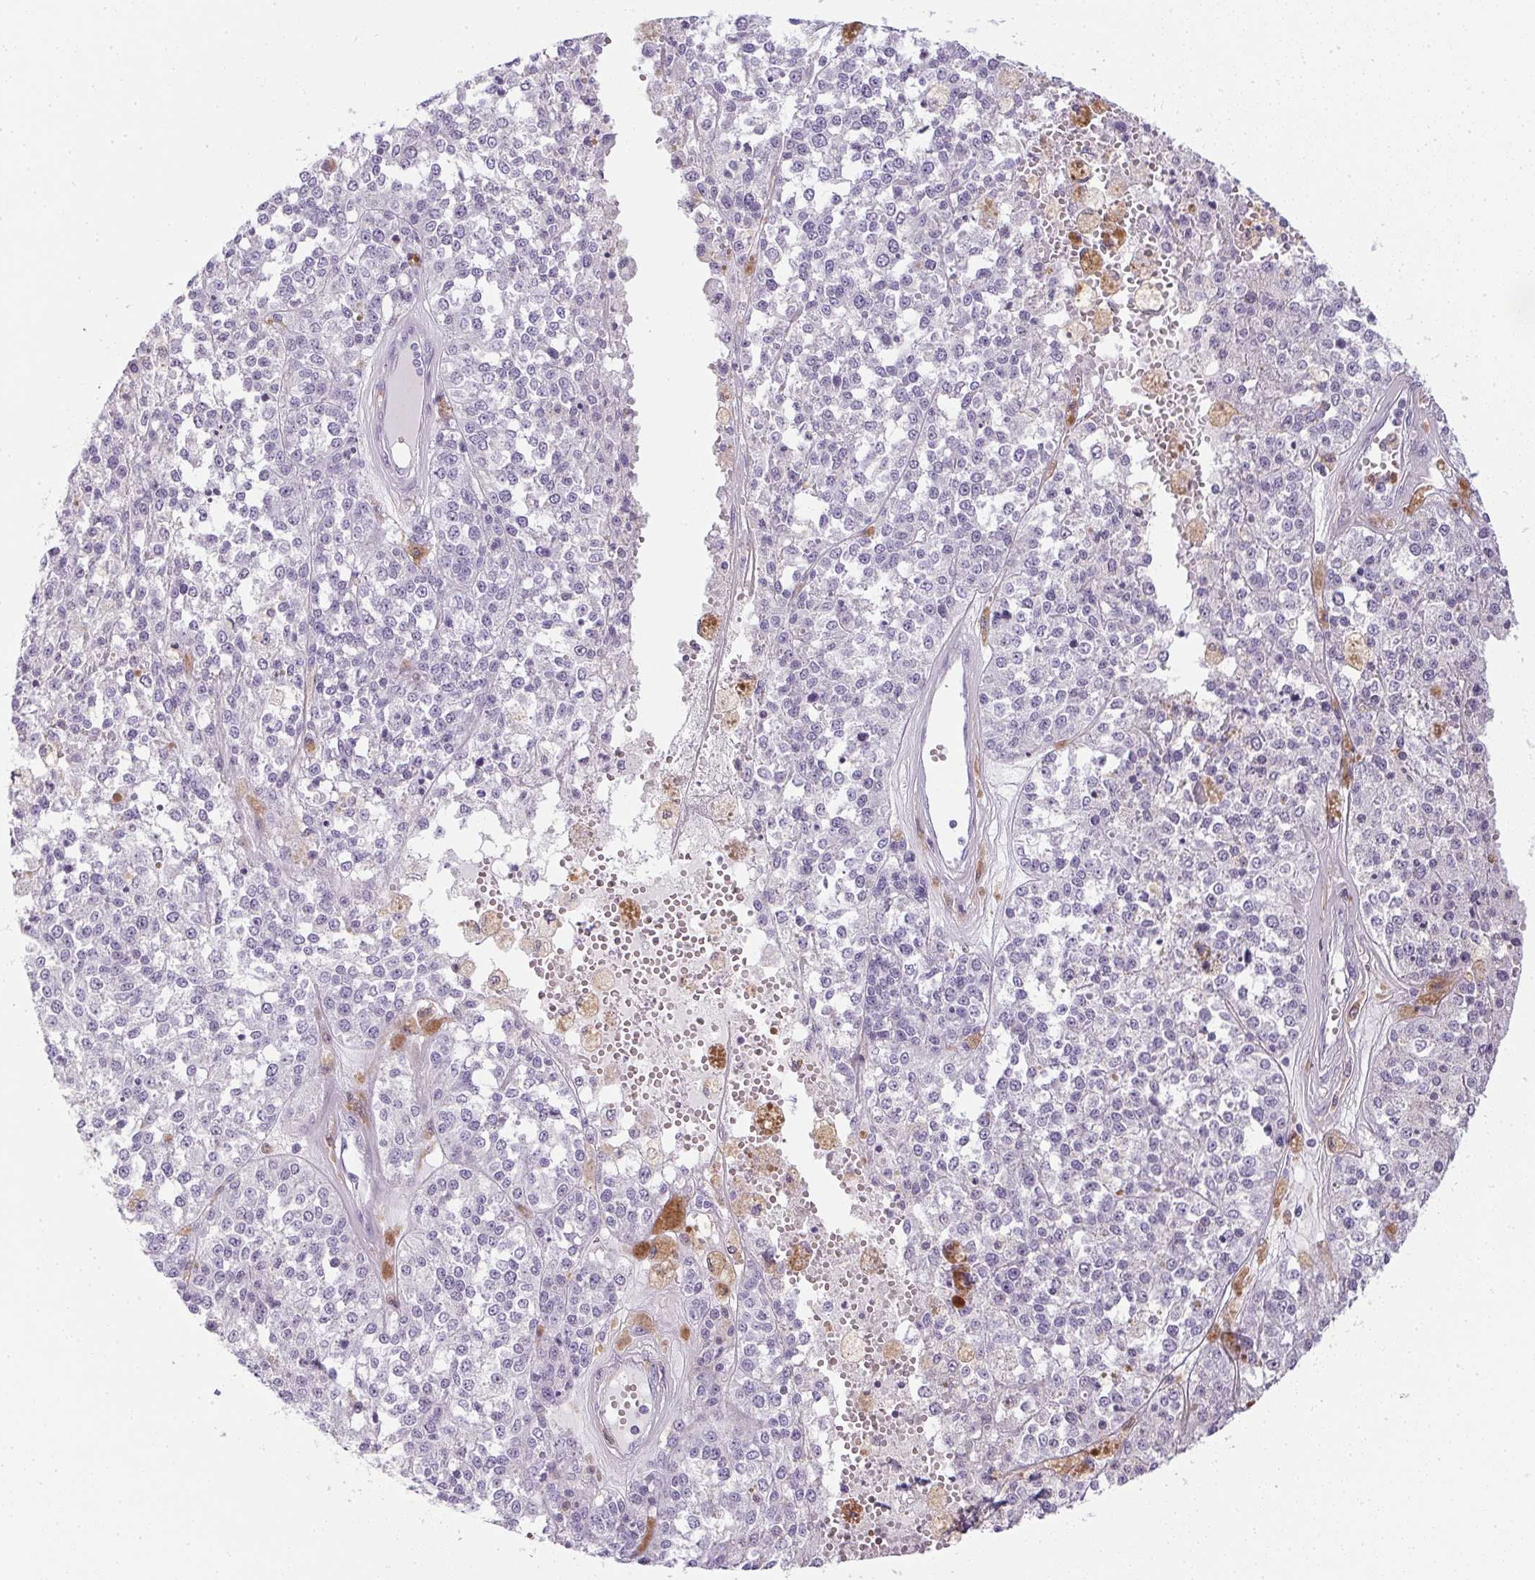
{"staining": {"intensity": "negative", "quantity": "none", "location": "none"}, "tissue": "melanoma", "cell_type": "Tumor cells", "image_type": "cancer", "snomed": [{"axis": "morphology", "description": "Malignant melanoma, Metastatic site"}, {"axis": "topography", "description": "Lymph node"}], "caption": "This image is of melanoma stained with IHC to label a protein in brown with the nuclei are counter-stained blue. There is no positivity in tumor cells.", "gene": "DNAJC5G", "patient": {"sex": "female", "age": 64}}